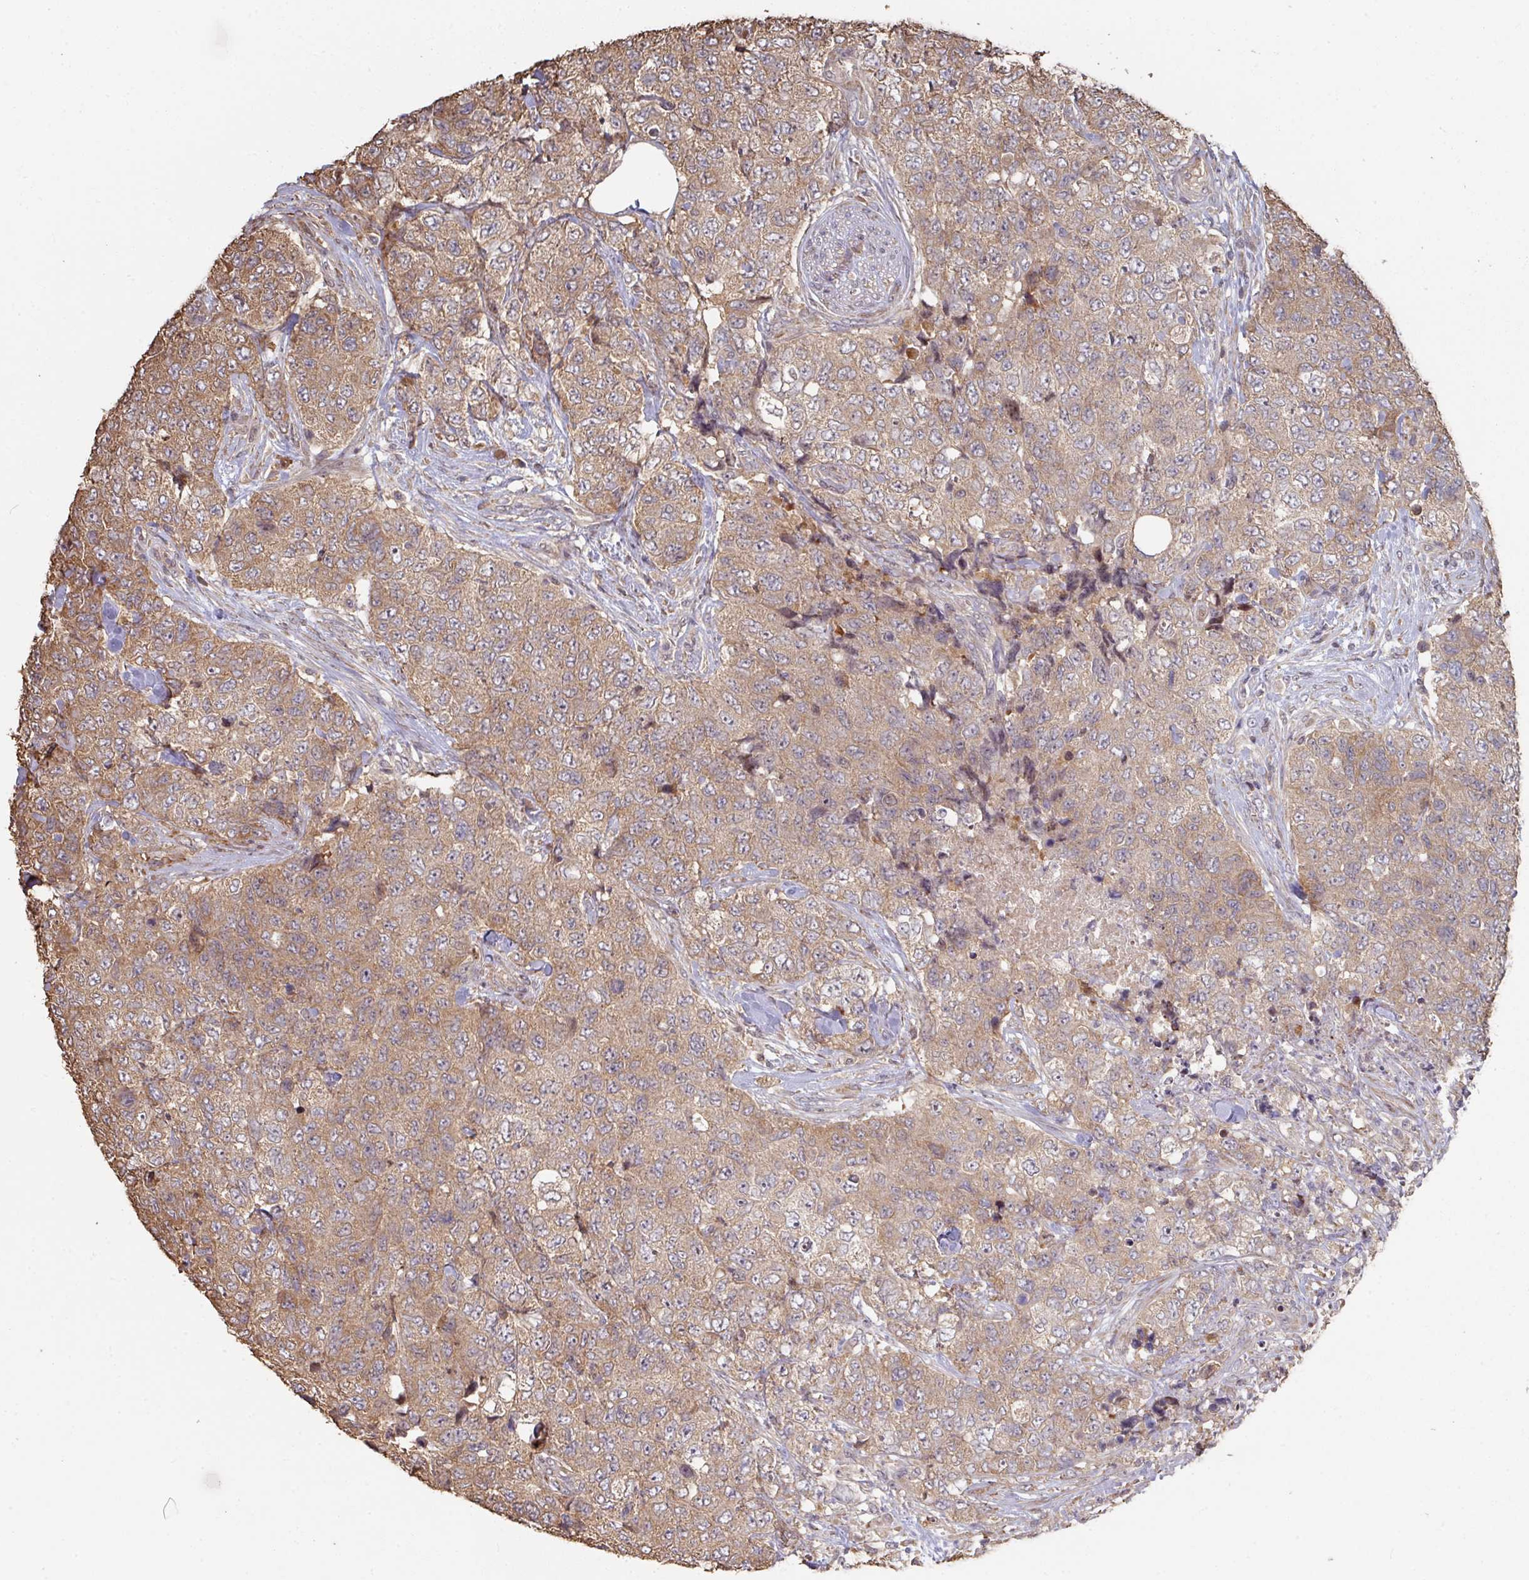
{"staining": {"intensity": "moderate", "quantity": ">75%", "location": "cytoplasmic/membranous"}, "tissue": "urothelial cancer", "cell_type": "Tumor cells", "image_type": "cancer", "snomed": [{"axis": "morphology", "description": "Urothelial carcinoma, High grade"}, {"axis": "topography", "description": "Urinary bladder"}], "caption": "Immunohistochemistry histopathology image of neoplastic tissue: urothelial cancer stained using IHC displays medium levels of moderate protein expression localized specifically in the cytoplasmic/membranous of tumor cells, appearing as a cytoplasmic/membranous brown color.", "gene": "CA7", "patient": {"sex": "female", "age": 78}}